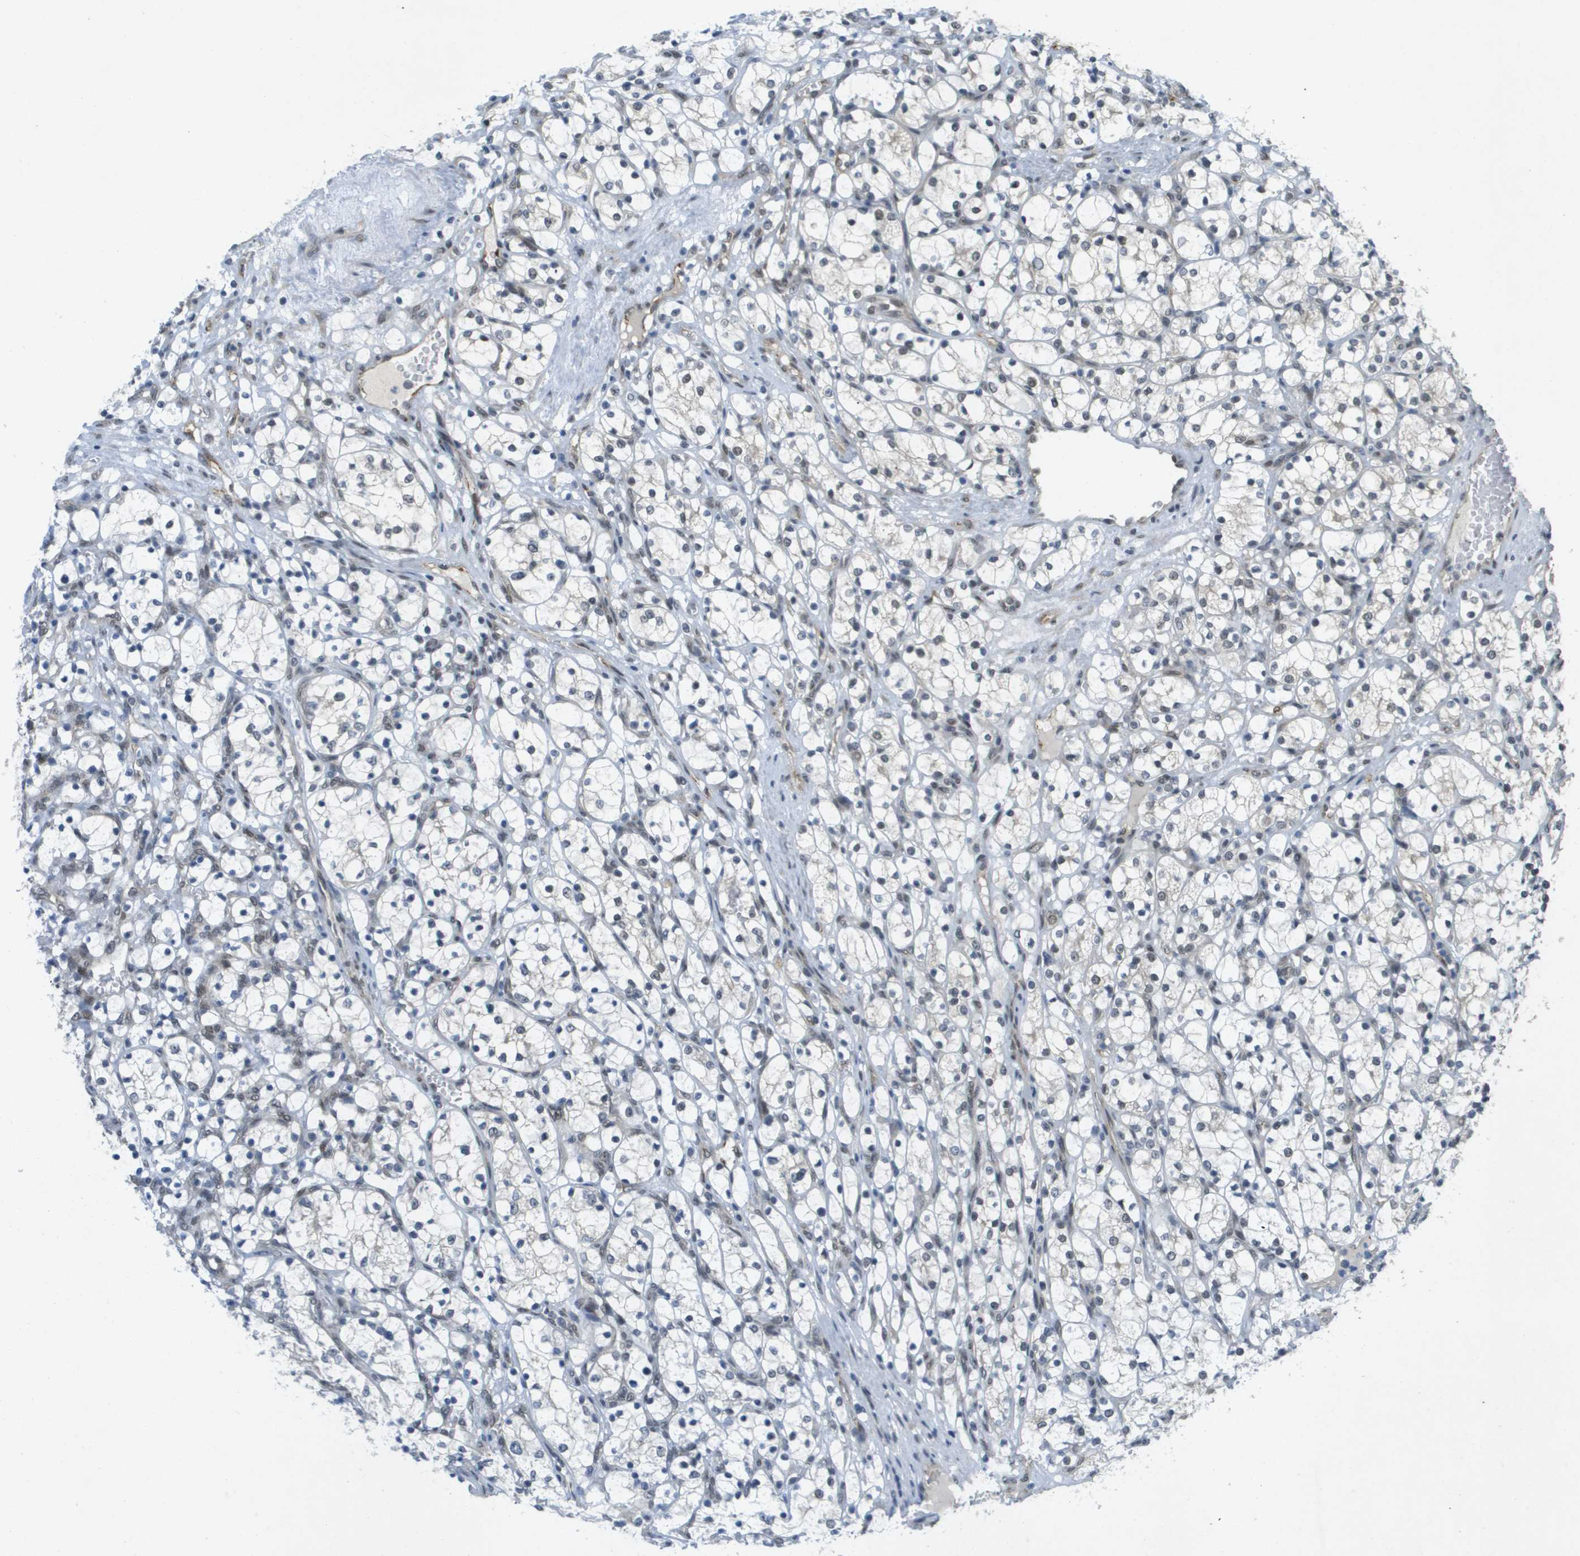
{"staining": {"intensity": "moderate", "quantity": "<25%", "location": "nuclear"}, "tissue": "renal cancer", "cell_type": "Tumor cells", "image_type": "cancer", "snomed": [{"axis": "morphology", "description": "Adenocarcinoma, NOS"}, {"axis": "topography", "description": "Kidney"}], "caption": "Immunohistochemistry staining of renal adenocarcinoma, which shows low levels of moderate nuclear expression in about <25% of tumor cells indicating moderate nuclear protein expression. The staining was performed using DAB (brown) for protein detection and nuclei were counterstained in hematoxylin (blue).", "gene": "ARID1B", "patient": {"sex": "female", "age": 69}}